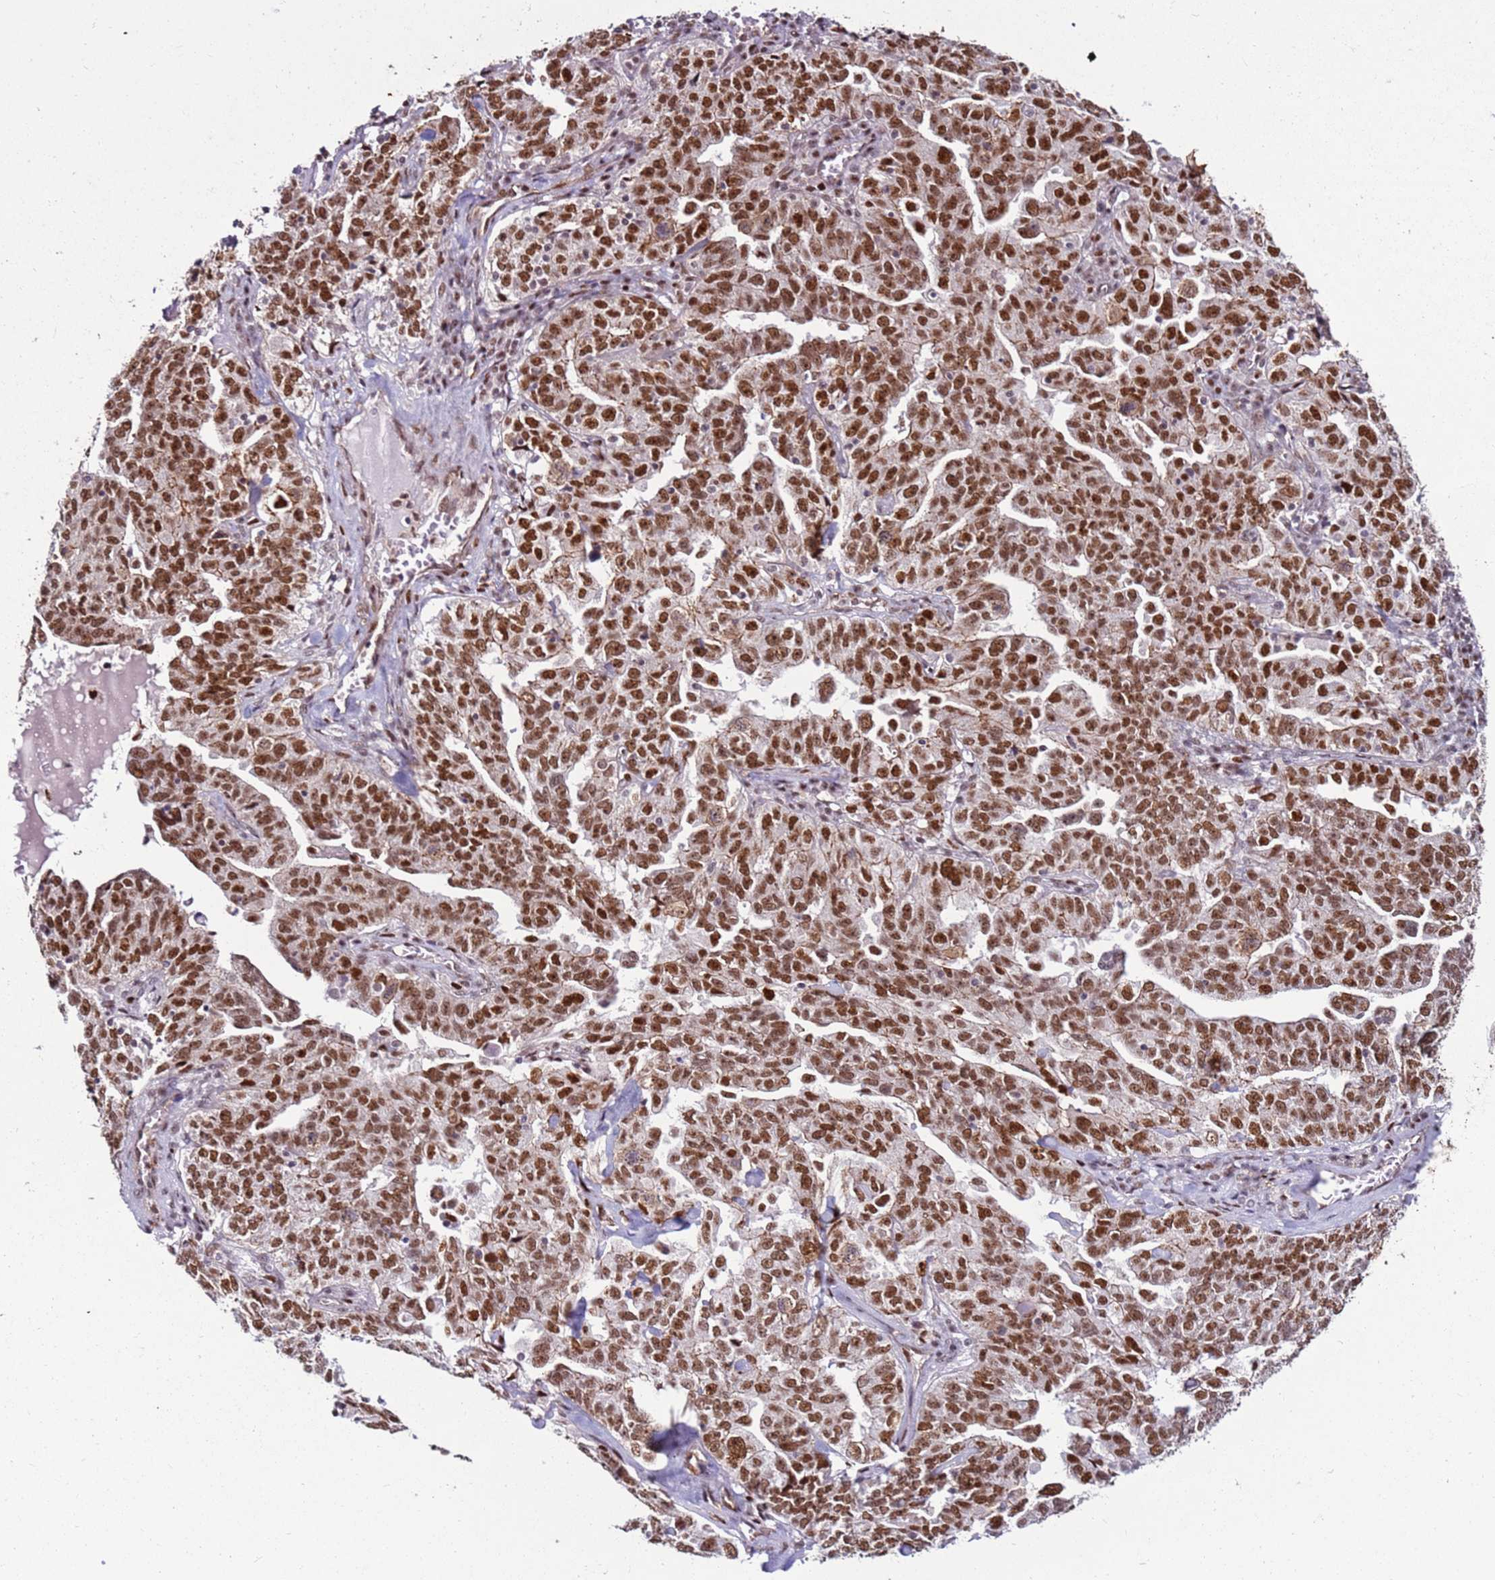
{"staining": {"intensity": "moderate", "quantity": ">75%", "location": "nuclear"}, "tissue": "ovarian cancer", "cell_type": "Tumor cells", "image_type": "cancer", "snomed": [{"axis": "morphology", "description": "Carcinoma, endometroid"}, {"axis": "topography", "description": "Ovary"}], "caption": "Immunohistochemical staining of endometroid carcinoma (ovarian) exhibits moderate nuclear protein positivity in about >75% of tumor cells.", "gene": "KPNA4", "patient": {"sex": "female", "age": 62}}